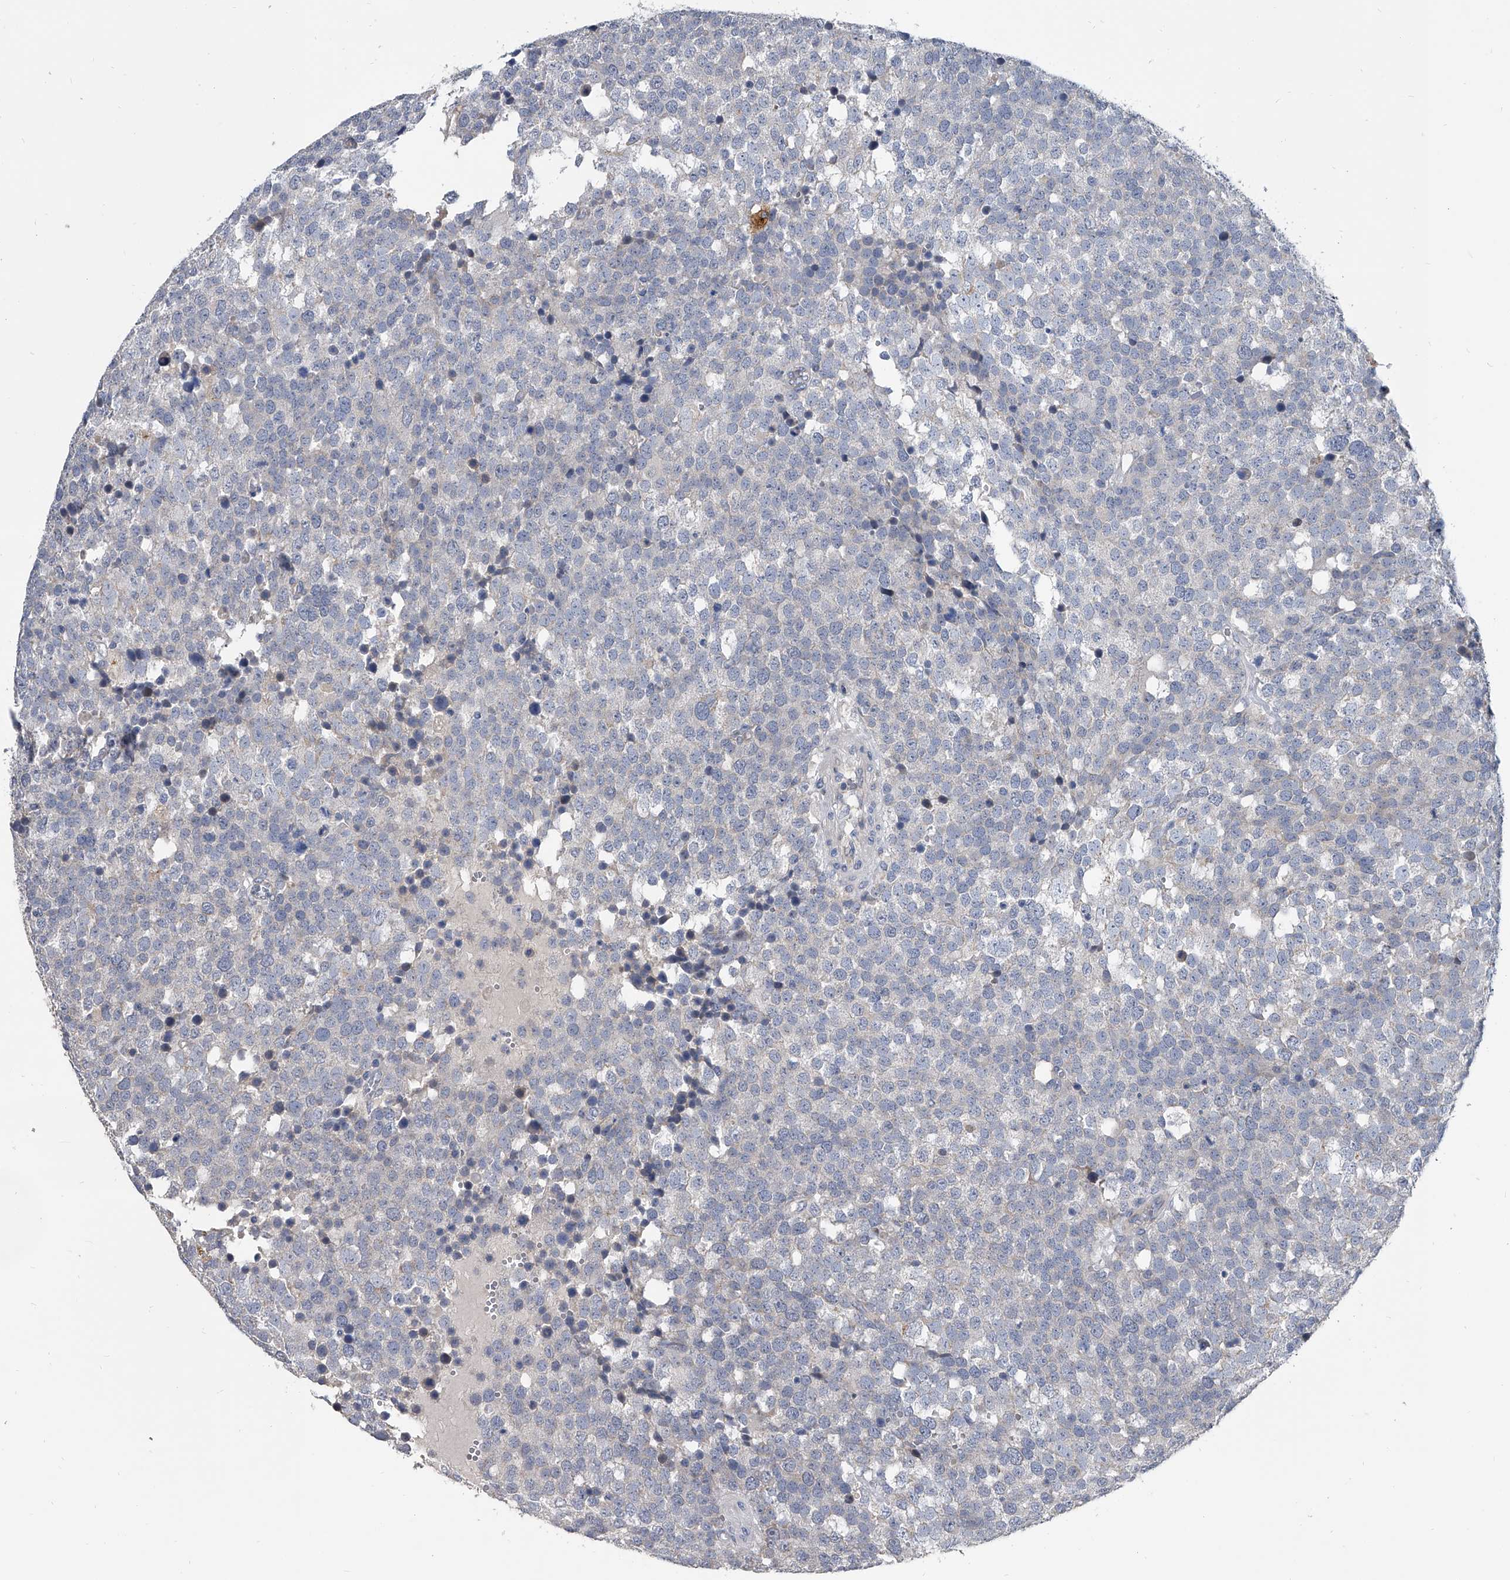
{"staining": {"intensity": "negative", "quantity": "none", "location": "none"}, "tissue": "testis cancer", "cell_type": "Tumor cells", "image_type": "cancer", "snomed": [{"axis": "morphology", "description": "Seminoma, NOS"}, {"axis": "topography", "description": "Testis"}], "caption": "Image shows no protein positivity in tumor cells of testis seminoma tissue. (DAB IHC visualized using brightfield microscopy, high magnification).", "gene": "SPP1", "patient": {"sex": "male", "age": 71}}